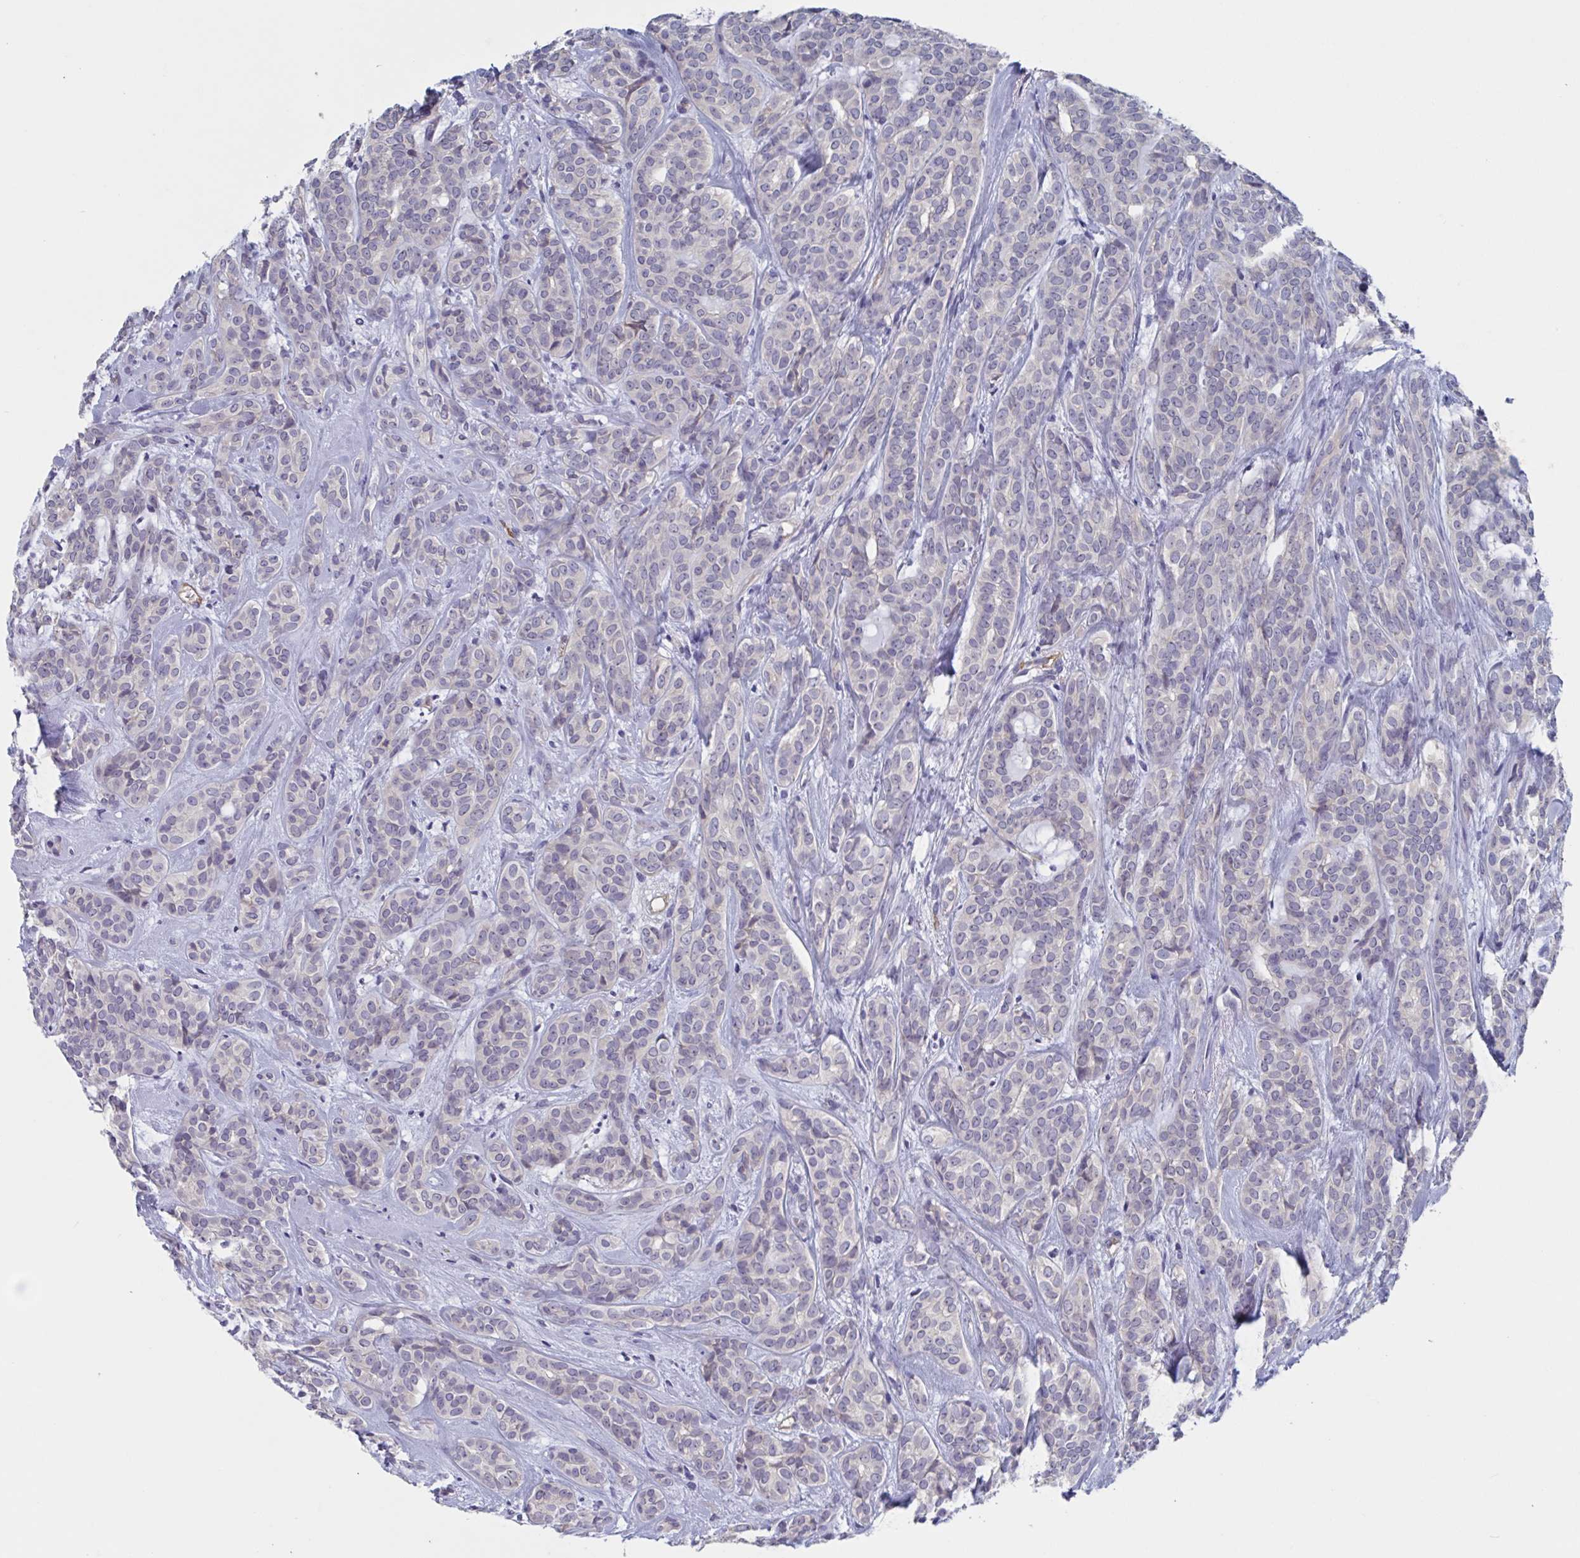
{"staining": {"intensity": "negative", "quantity": "none", "location": "none"}, "tissue": "head and neck cancer", "cell_type": "Tumor cells", "image_type": "cancer", "snomed": [{"axis": "morphology", "description": "Adenocarcinoma, NOS"}, {"axis": "topography", "description": "Head-Neck"}], "caption": "Head and neck cancer (adenocarcinoma) stained for a protein using IHC shows no staining tumor cells.", "gene": "ST14", "patient": {"sex": "female", "age": 57}}